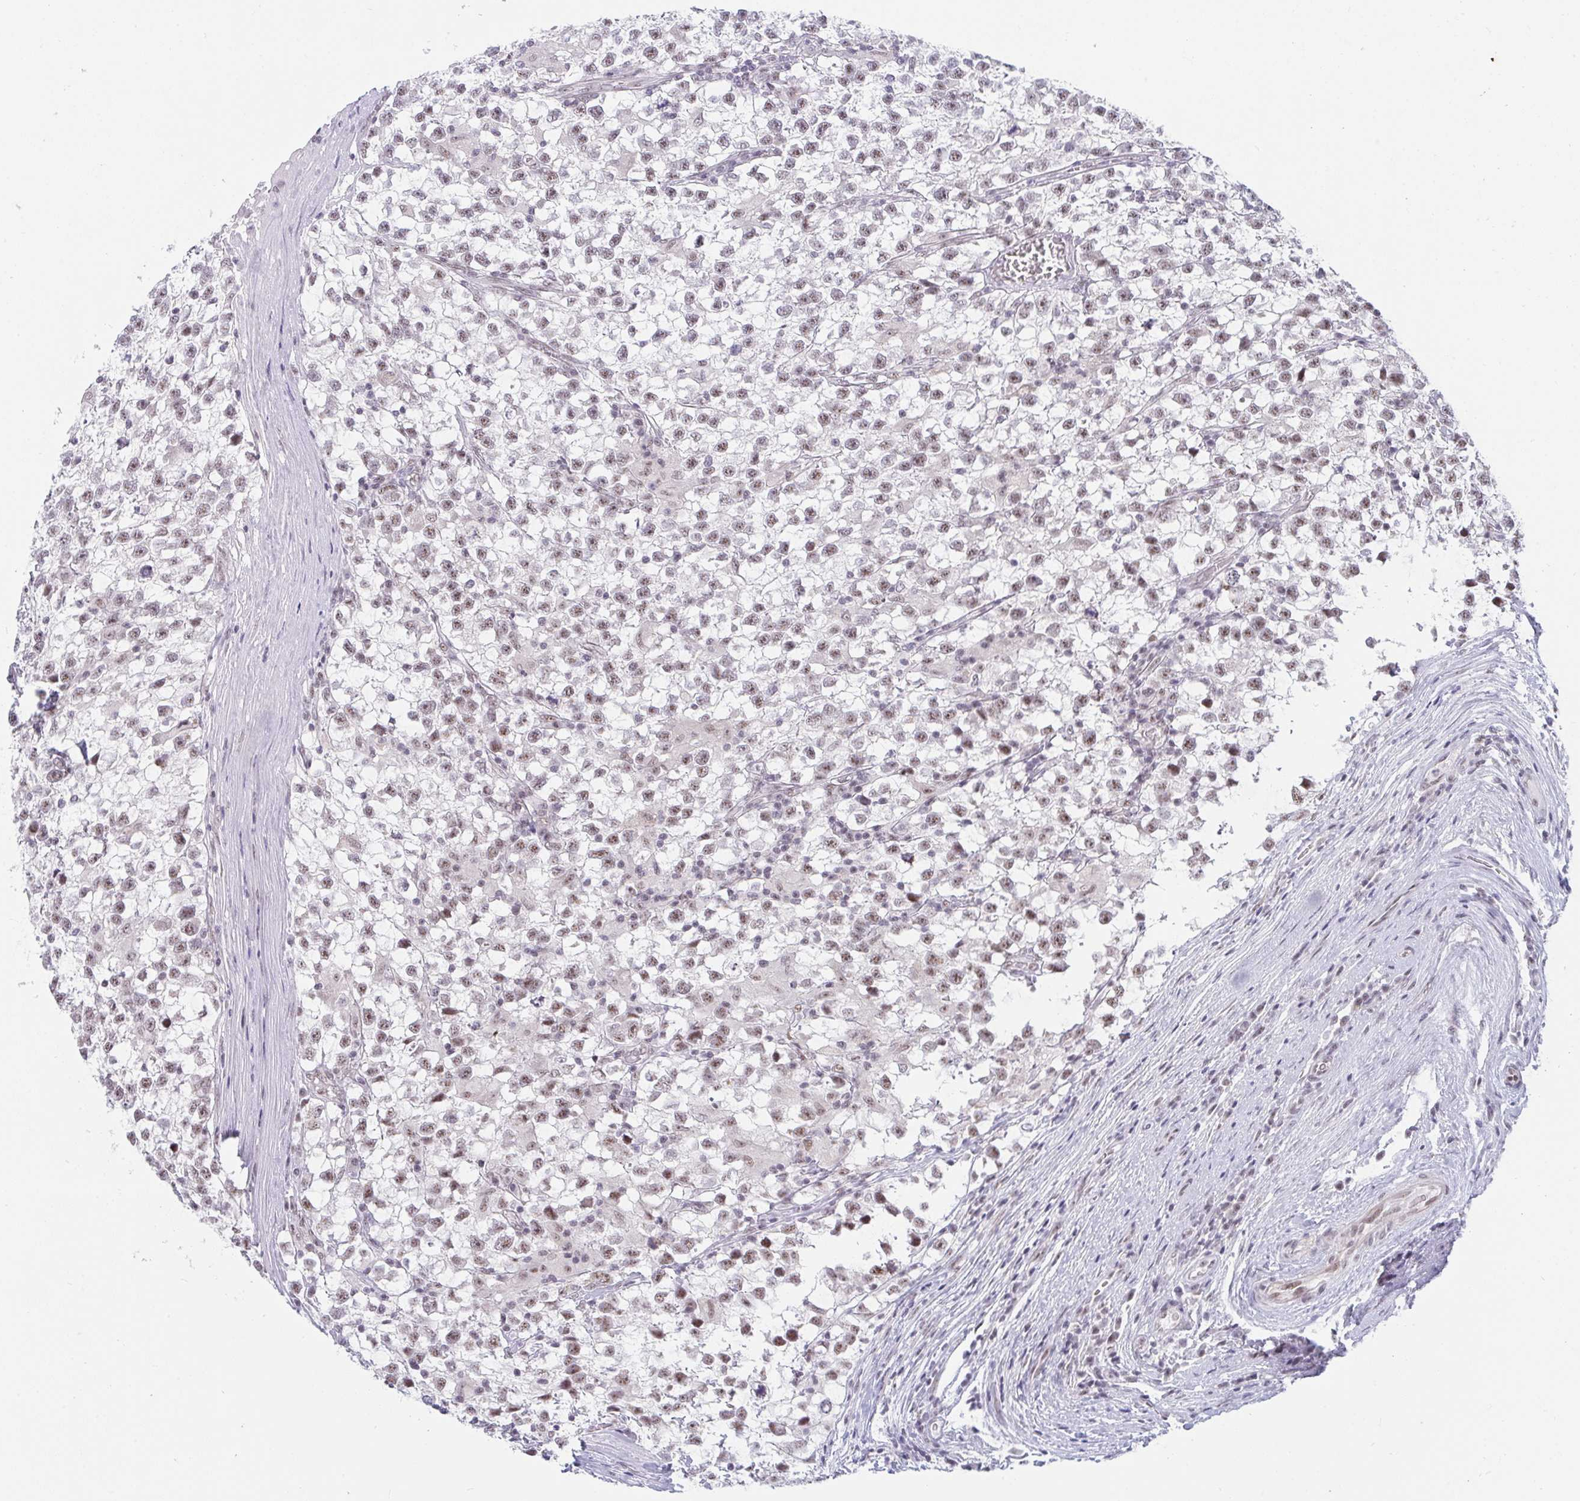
{"staining": {"intensity": "weak", "quantity": "25%-75%", "location": "nuclear"}, "tissue": "testis cancer", "cell_type": "Tumor cells", "image_type": "cancer", "snomed": [{"axis": "morphology", "description": "Seminoma, NOS"}, {"axis": "topography", "description": "Testis"}], "caption": "Tumor cells show low levels of weak nuclear expression in about 25%-75% of cells in testis cancer. (DAB IHC, brown staining for protein, blue staining for nuclei).", "gene": "PRR14", "patient": {"sex": "male", "age": 31}}